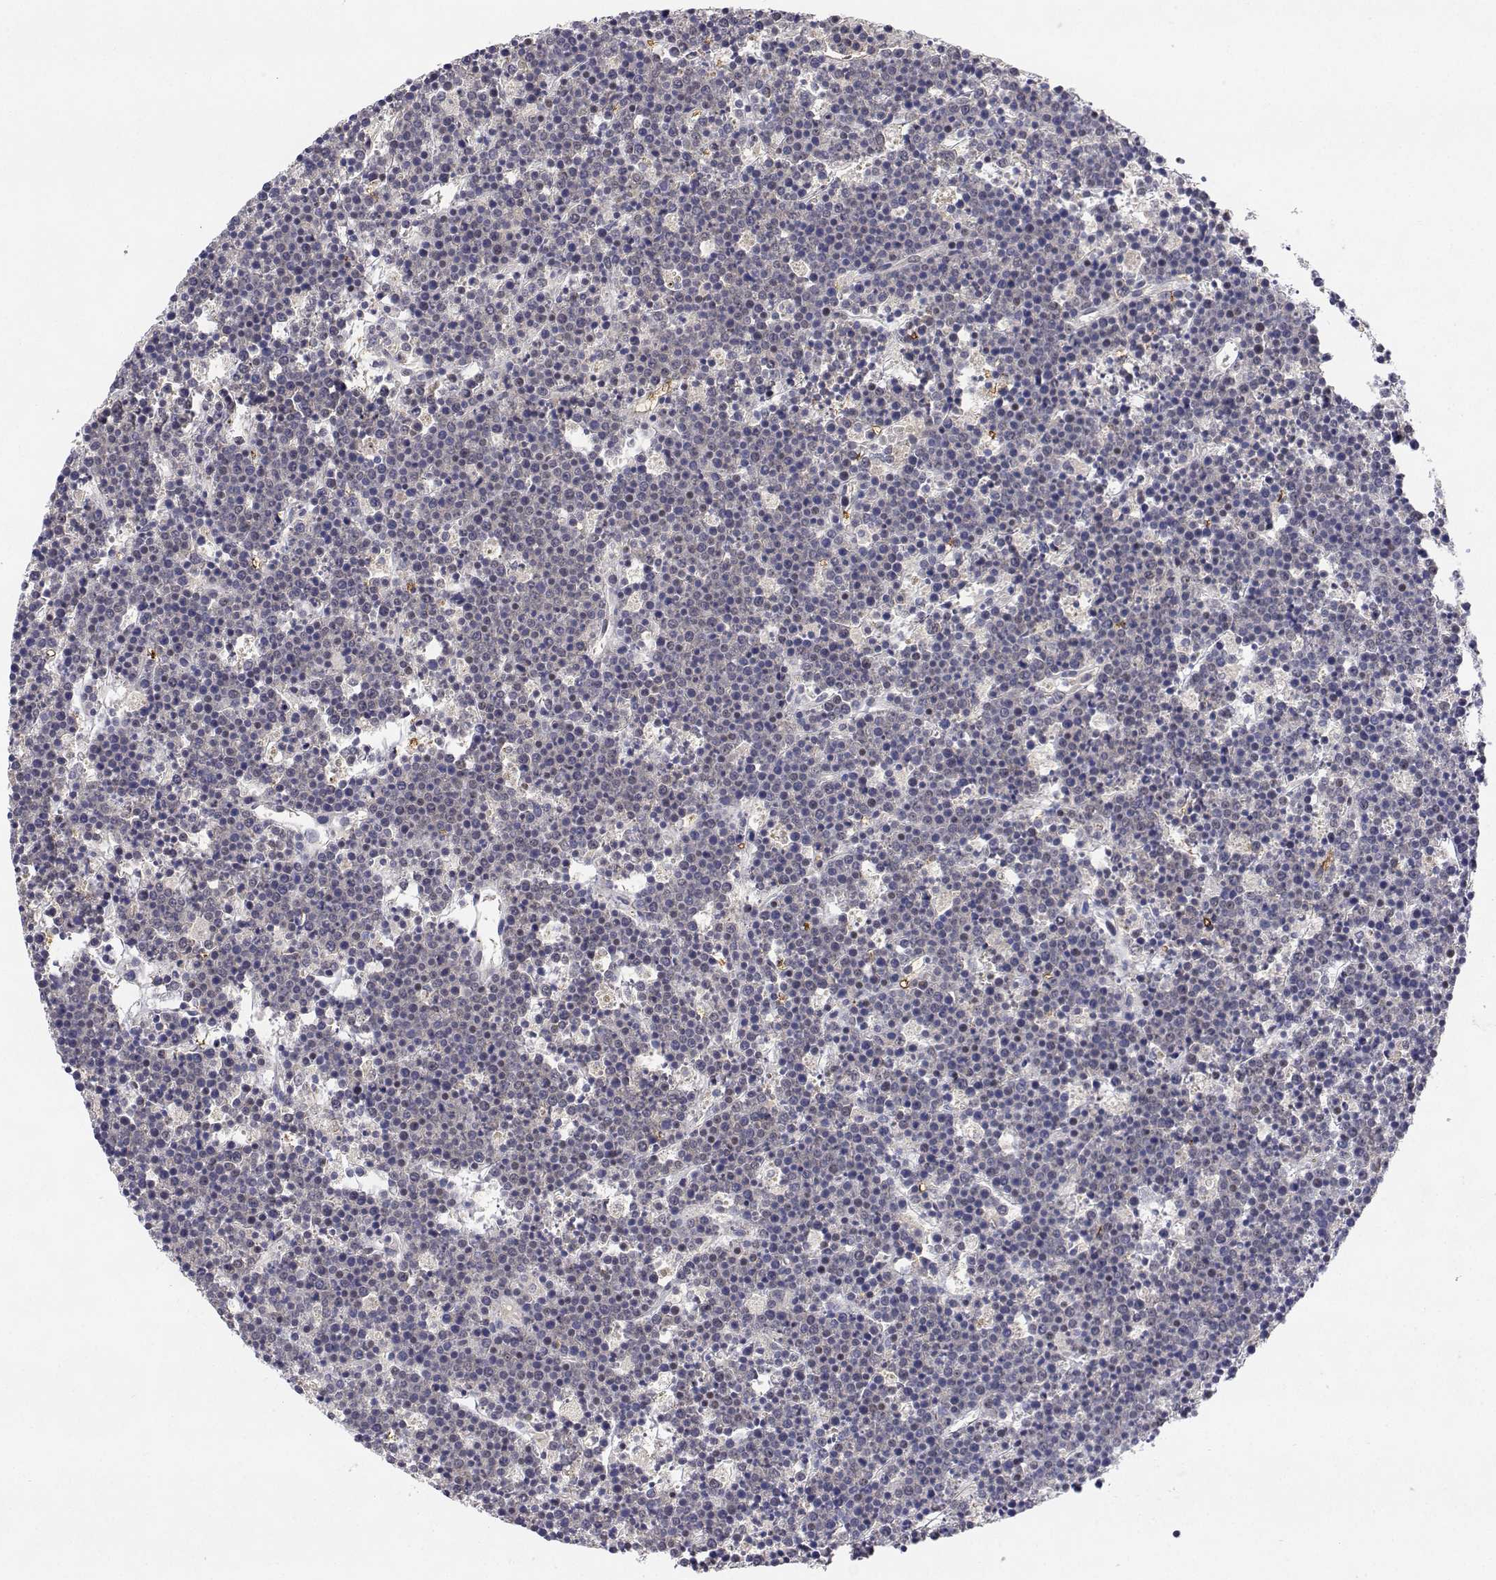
{"staining": {"intensity": "moderate", "quantity": "<25%", "location": "nuclear"}, "tissue": "lymphoma", "cell_type": "Tumor cells", "image_type": "cancer", "snomed": [{"axis": "morphology", "description": "Malignant lymphoma, non-Hodgkin's type, High grade"}, {"axis": "topography", "description": "Ovary"}], "caption": "Brown immunohistochemical staining in human lymphoma reveals moderate nuclear staining in approximately <25% of tumor cells. (Brightfield microscopy of DAB IHC at high magnification).", "gene": "ADAR", "patient": {"sex": "female", "age": 56}}